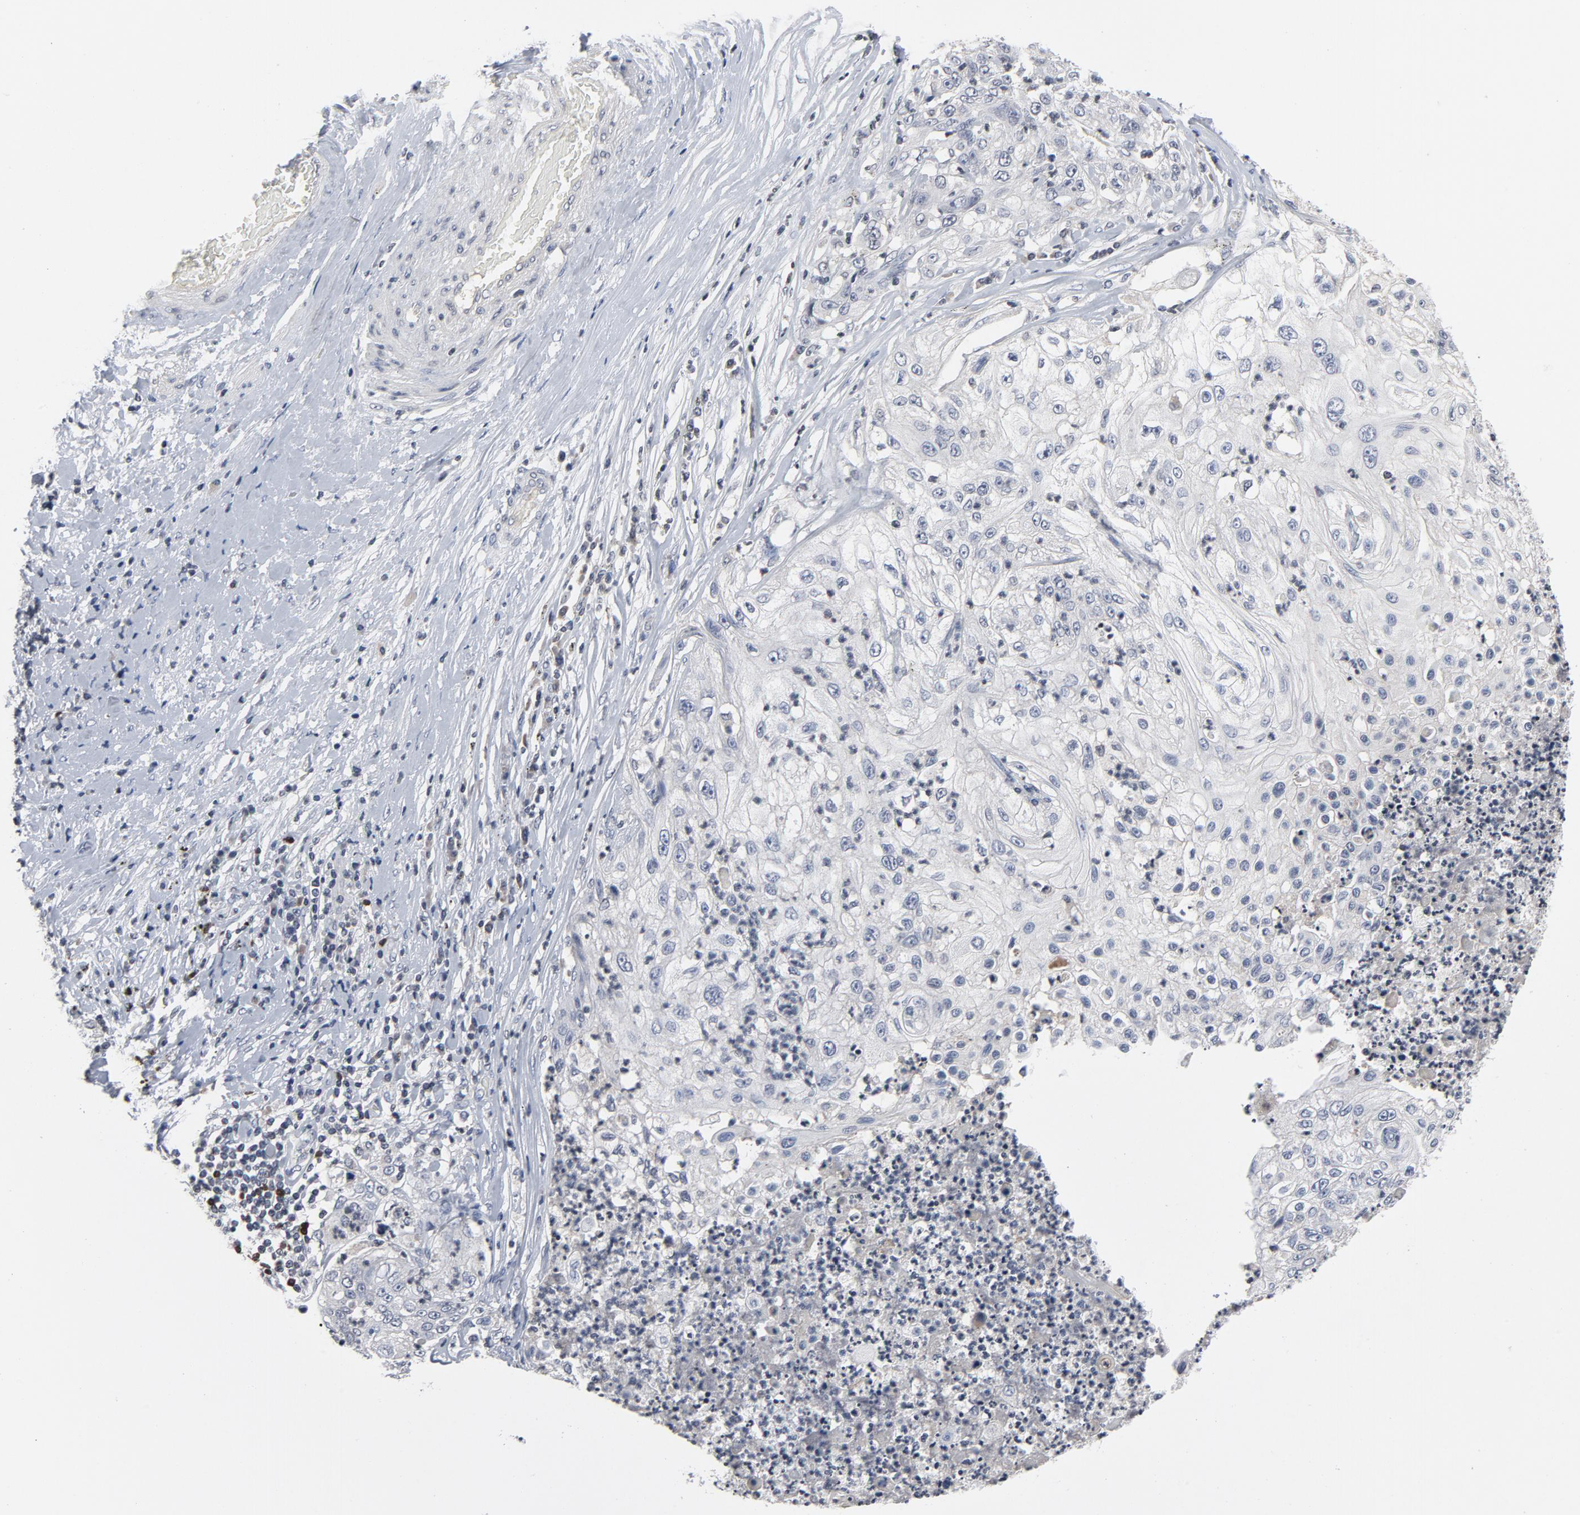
{"staining": {"intensity": "negative", "quantity": "none", "location": "none"}, "tissue": "lung cancer", "cell_type": "Tumor cells", "image_type": "cancer", "snomed": [{"axis": "morphology", "description": "Inflammation, NOS"}, {"axis": "morphology", "description": "Squamous cell carcinoma, NOS"}, {"axis": "topography", "description": "Lymph node"}, {"axis": "topography", "description": "Soft tissue"}, {"axis": "topography", "description": "Lung"}], "caption": "The immunohistochemistry micrograph has no significant staining in tumor cells of lung cancer (squamous cell carcinoma) tissue.", "gene": "TCL1A", "patient": {"sex": "male", "age": 66}}